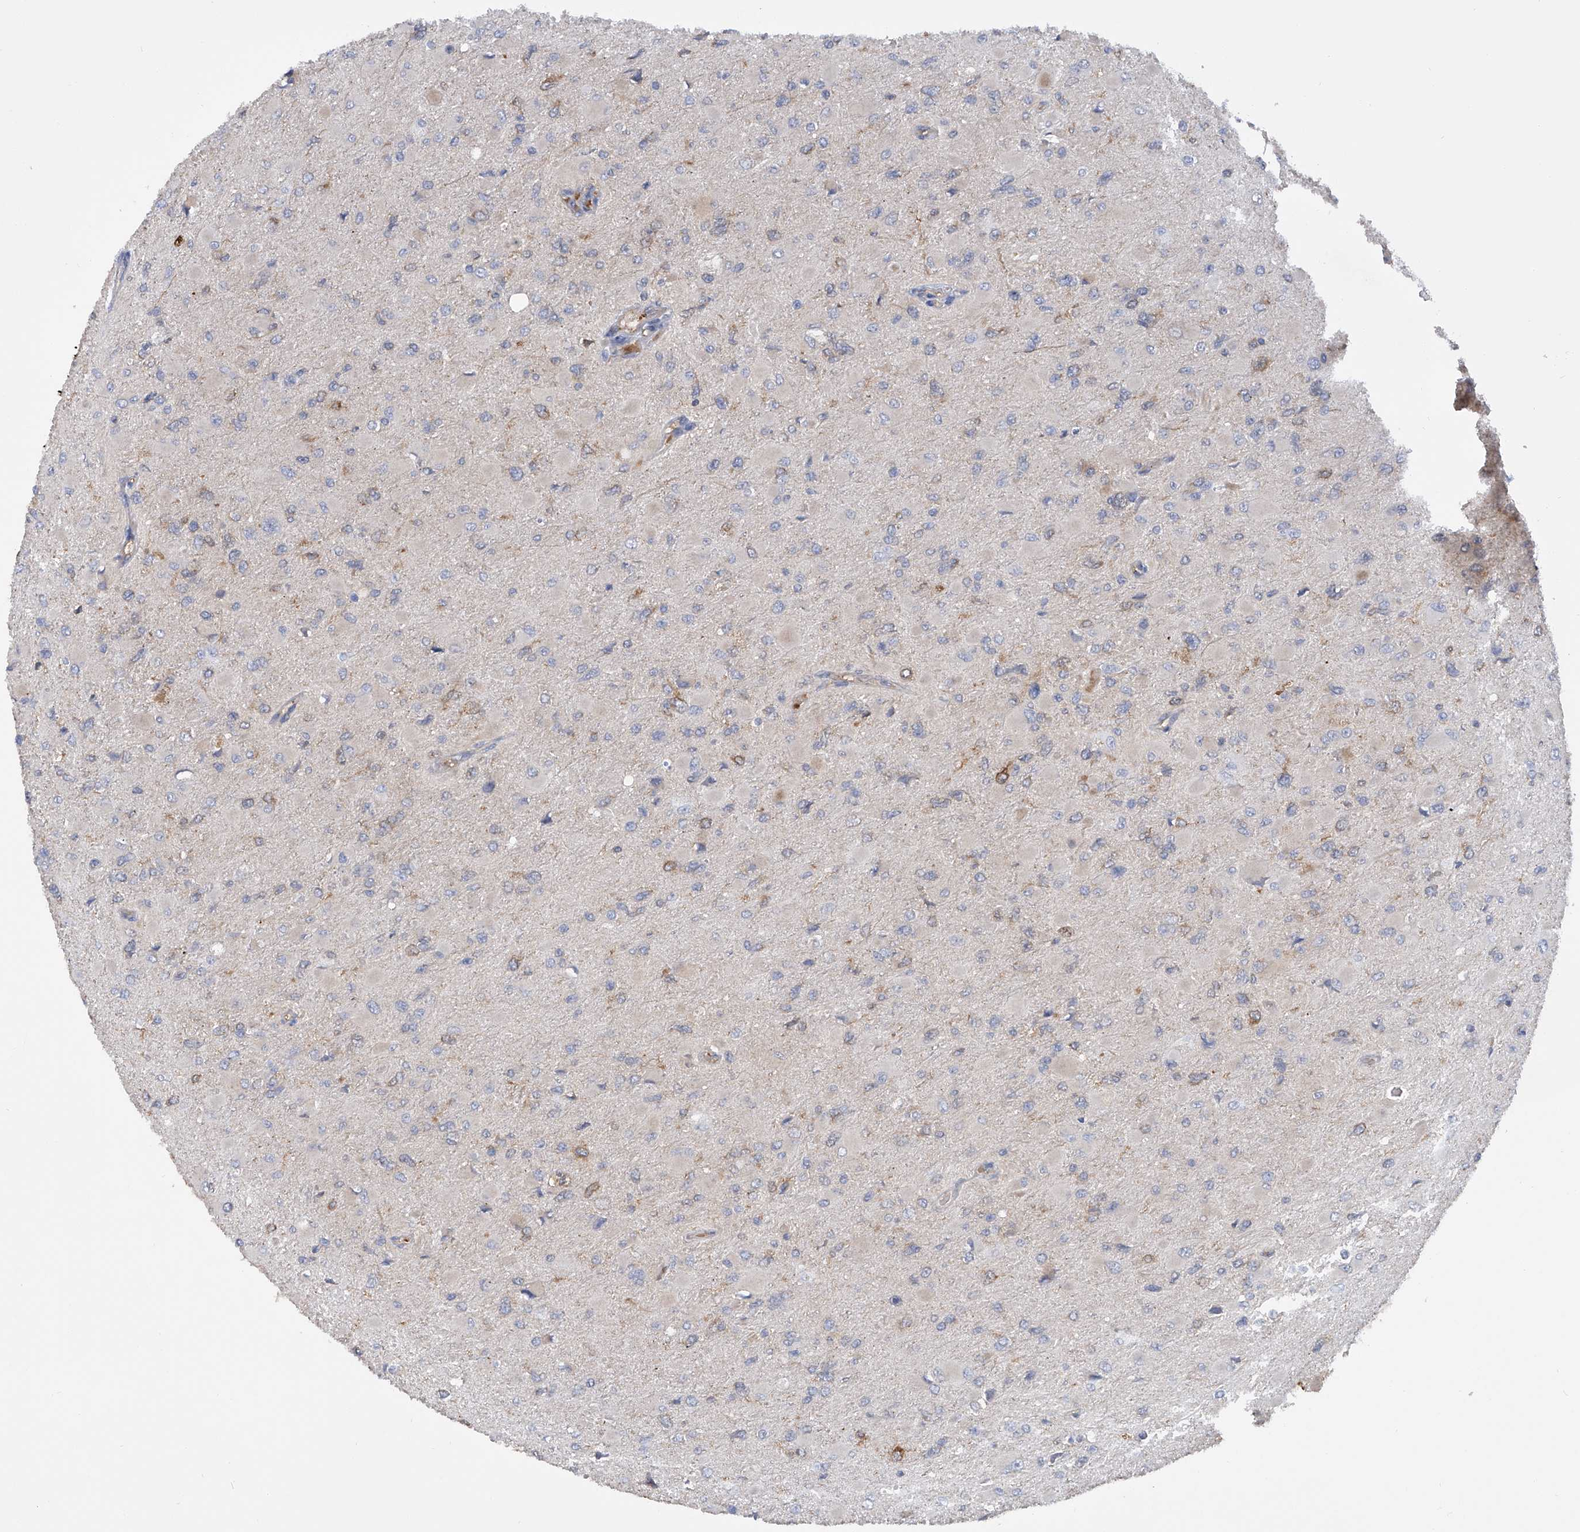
{"staining": {"intensity": "negative", "quantity": "none", "location": "none"}, "tissue": "glioma", "cell_type": "Tumor cells", "image_type": "cancer", "snomed": [{"axis": "morphology", "description": "Glioma, malignant, High grade"}, {"axis": "topography", "description": "Cerebral cortex"}], "caption": "Tumor cells are negative for protein expression in human malignant glioma (high-grade).", "gene": "NUDT17", "patient": {"sex": "female", "age": 36}}